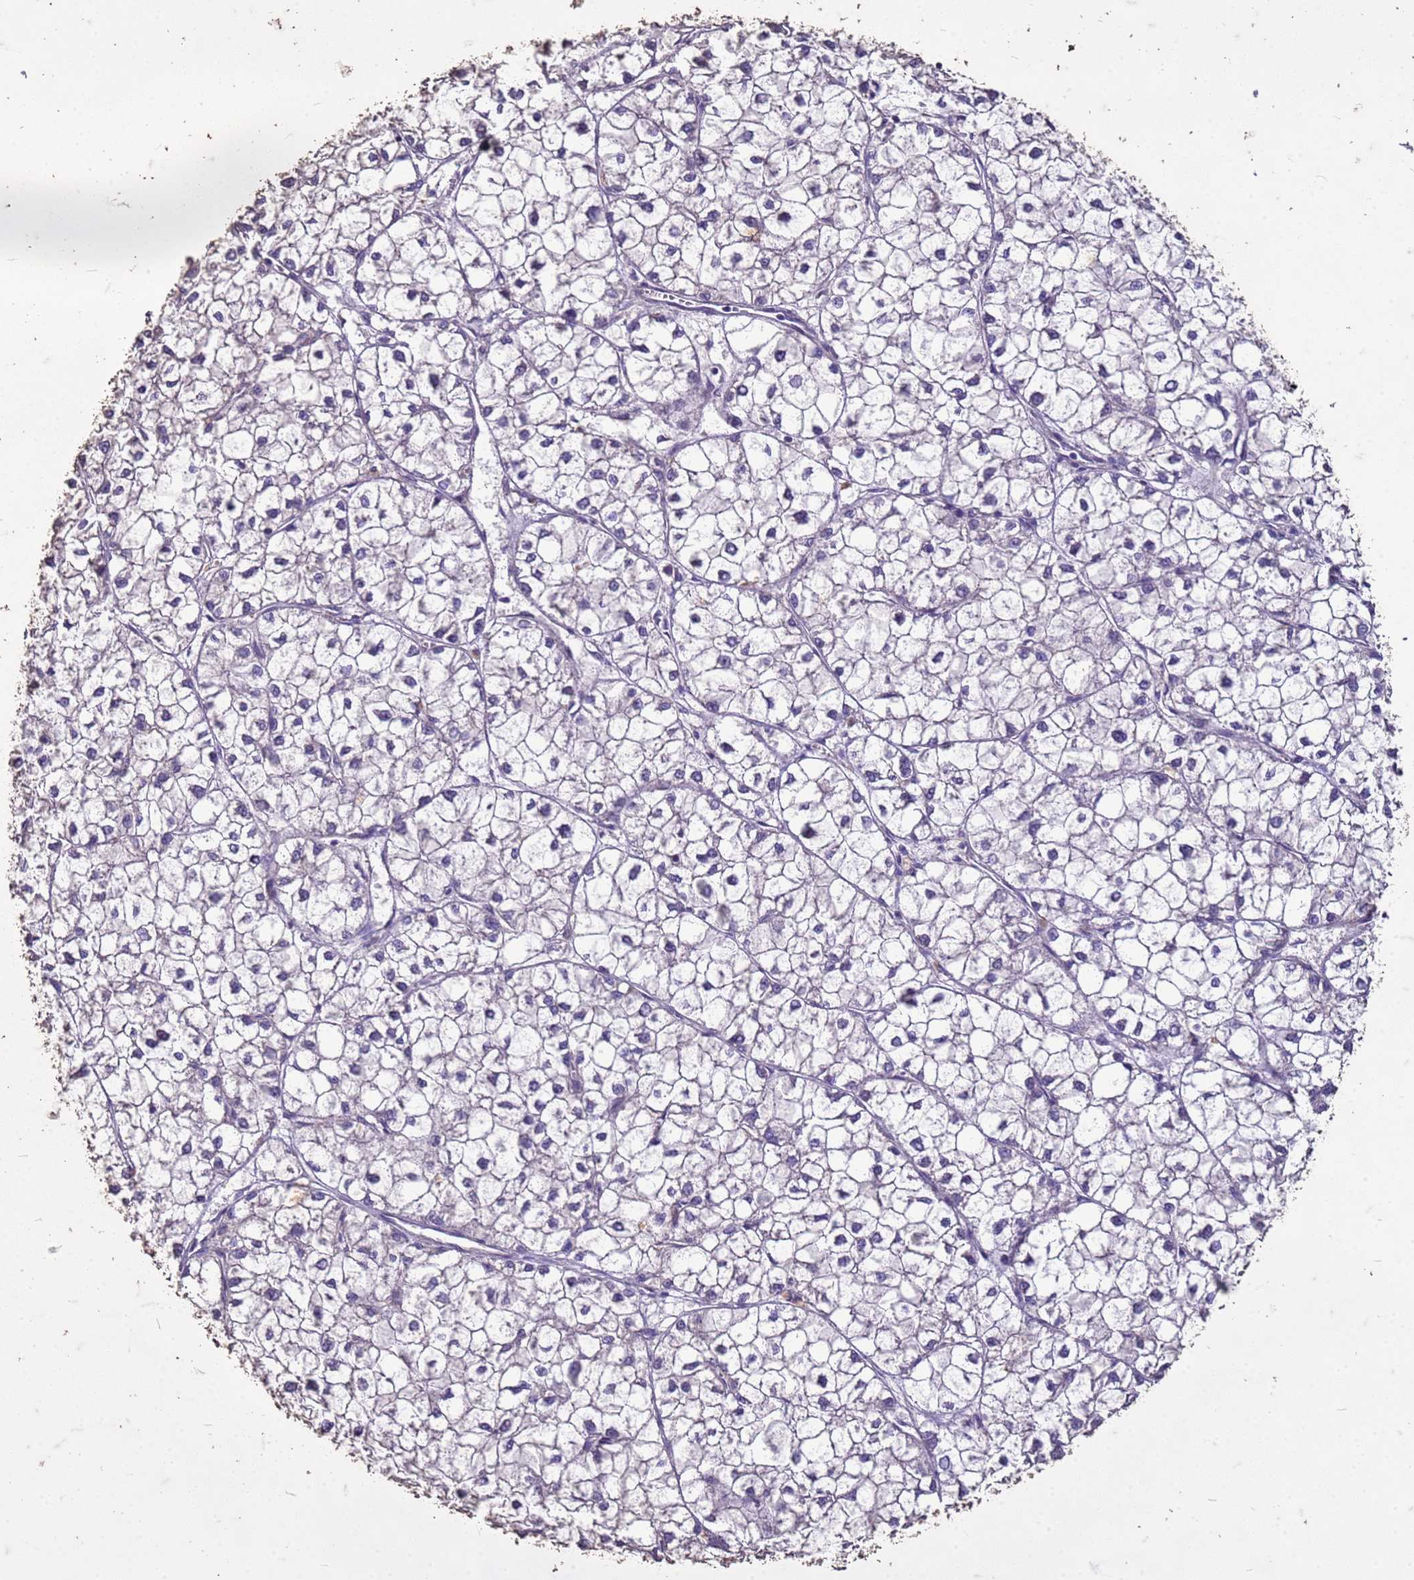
{"staining": {"intensity": "negative", "quantity": "none", "location": "none"}, "tissue": "liver cancer", "cell_type": "Tumor cells", "image_type": "cancer", "snomed": [{"axis": "morphology", "description": "Carcinoma, Hepatocellular, NOS"}, {"axis": "topography", "description": "Liver"}], "caption": "Immunohistochemical staining of human liver cancer (hepatocellular carcinoma) exhibits no significant staining in tumor cells.", "gene": "FAM184B", "patient": {"sex": "female", "age": 43}}